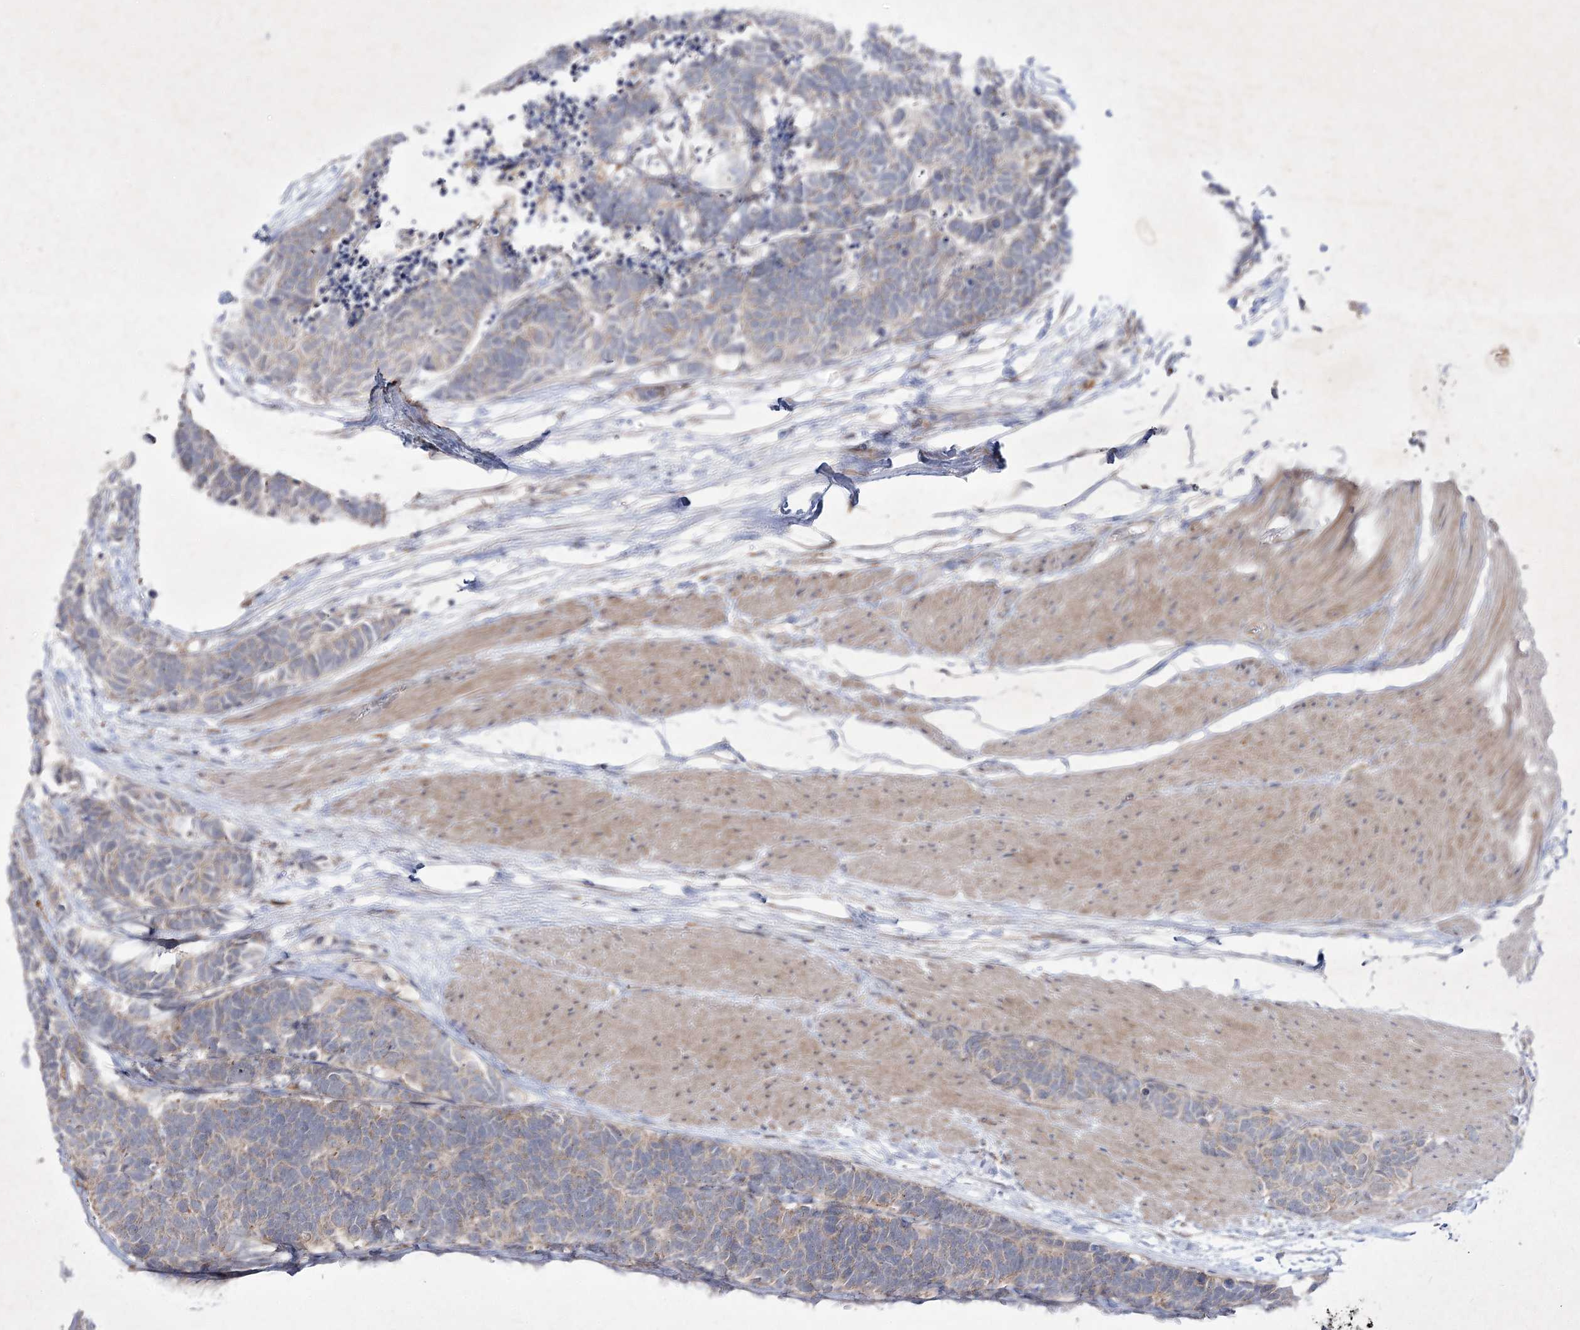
{"staining": {"intensity": "weak", "quantity": "25%-75%", "location": "cytoplasmic/membranous"}, "tissue": "carcinoid", "cell_type": "Tumor cells", "image_type": "cancer", "snomed": [{"axis": "morphology", "description": "Carcinoma, NOS"}, {"axis": "morphology", "description": "Carcinoid, malignant, NOS"}, {"axis": "topography", "description": "Urinary bladder"}], "caption": "Weak cytoplasmic/membranous staining for a protein is seen in approximately 25%-75% of tumor cells of carcinoma using IHC.", "gene": "CIB2", "patient": {"sex": "male", "age": 57}}